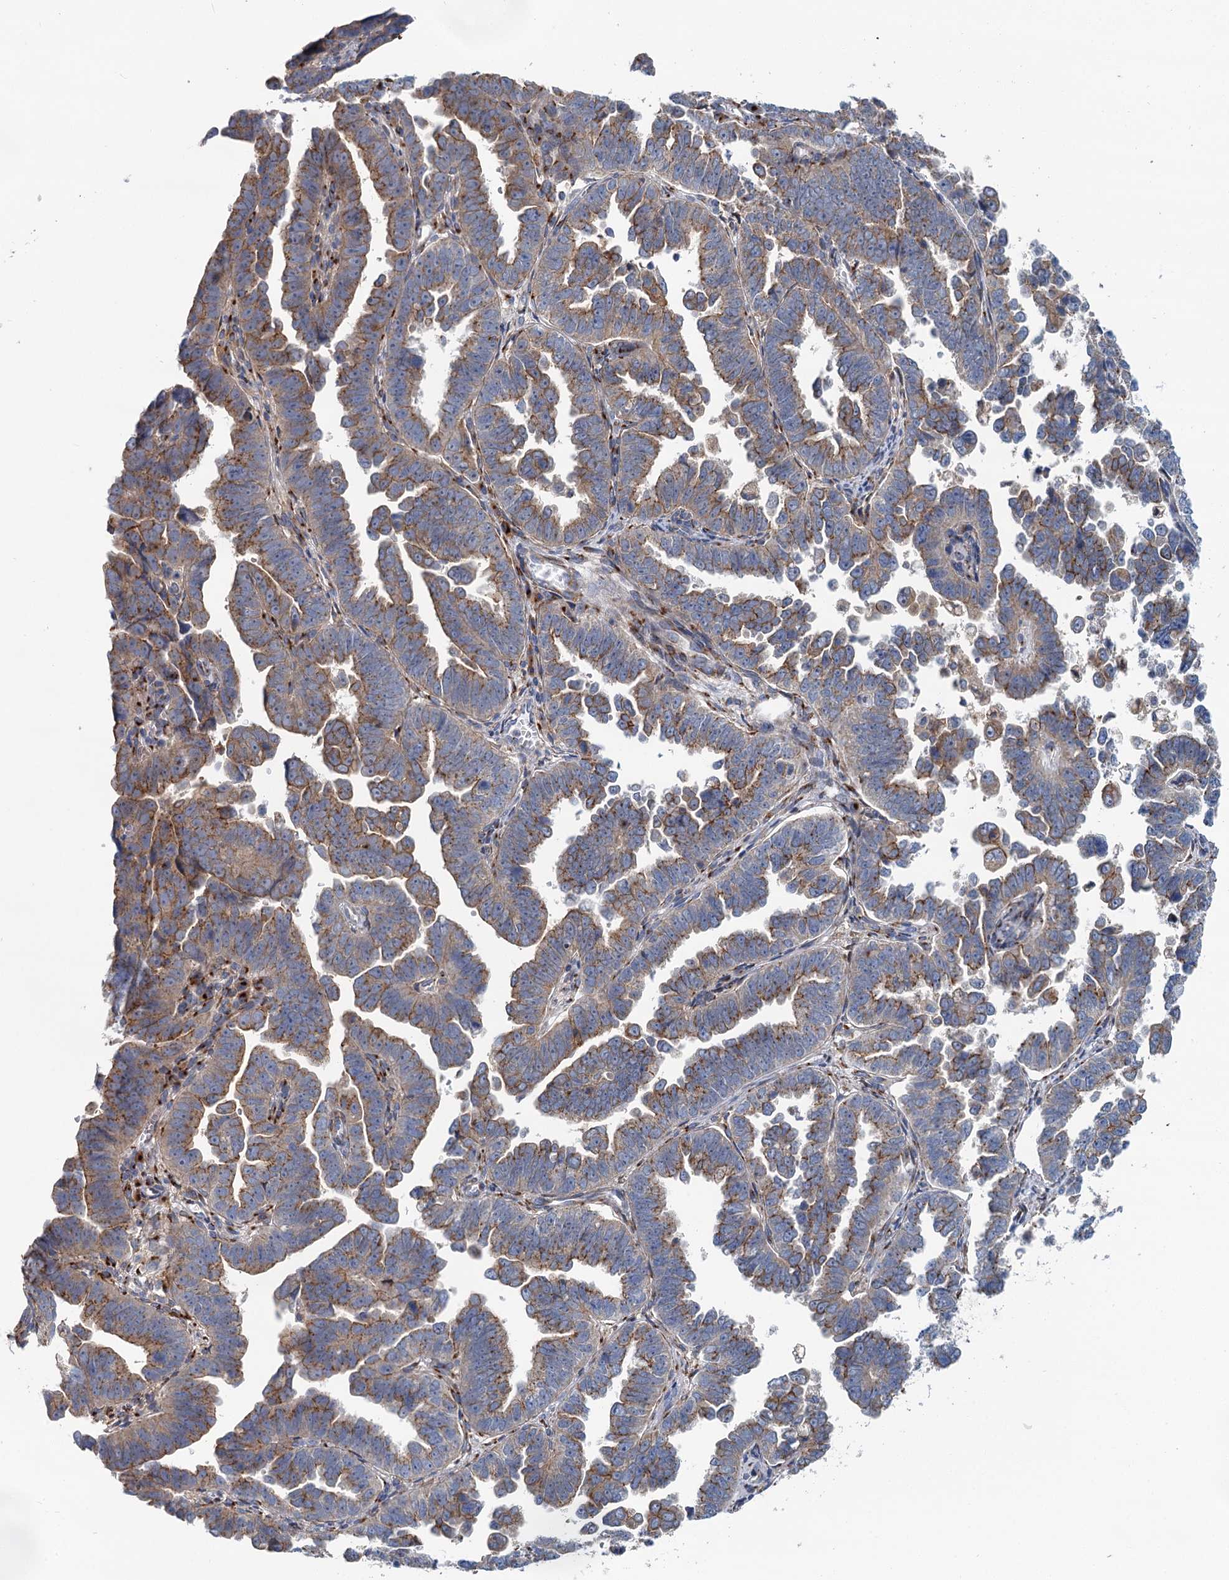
{"staining": {"intensity": "moderate", "quantity": "25%-75%", "location": "cytoplasmic/membranous"}, "tissue": "endometrial cancer", "cell_type": "Tumor cells", "image_type": "cancer", "snomed": [{"axis": "morphology", "description": "Adenocarcinoma, NOS"}, {"axis": "topography", "description": "Endometrium"}], "caption": "The photomicrograph displays a brown stain indicating the presence of a protein in the cytoplasmic/membranous of tumor cells in adenocarcinoma (endometrial).", "gene": "BET1L", "patient": {"sex": "female", "age": 75}}